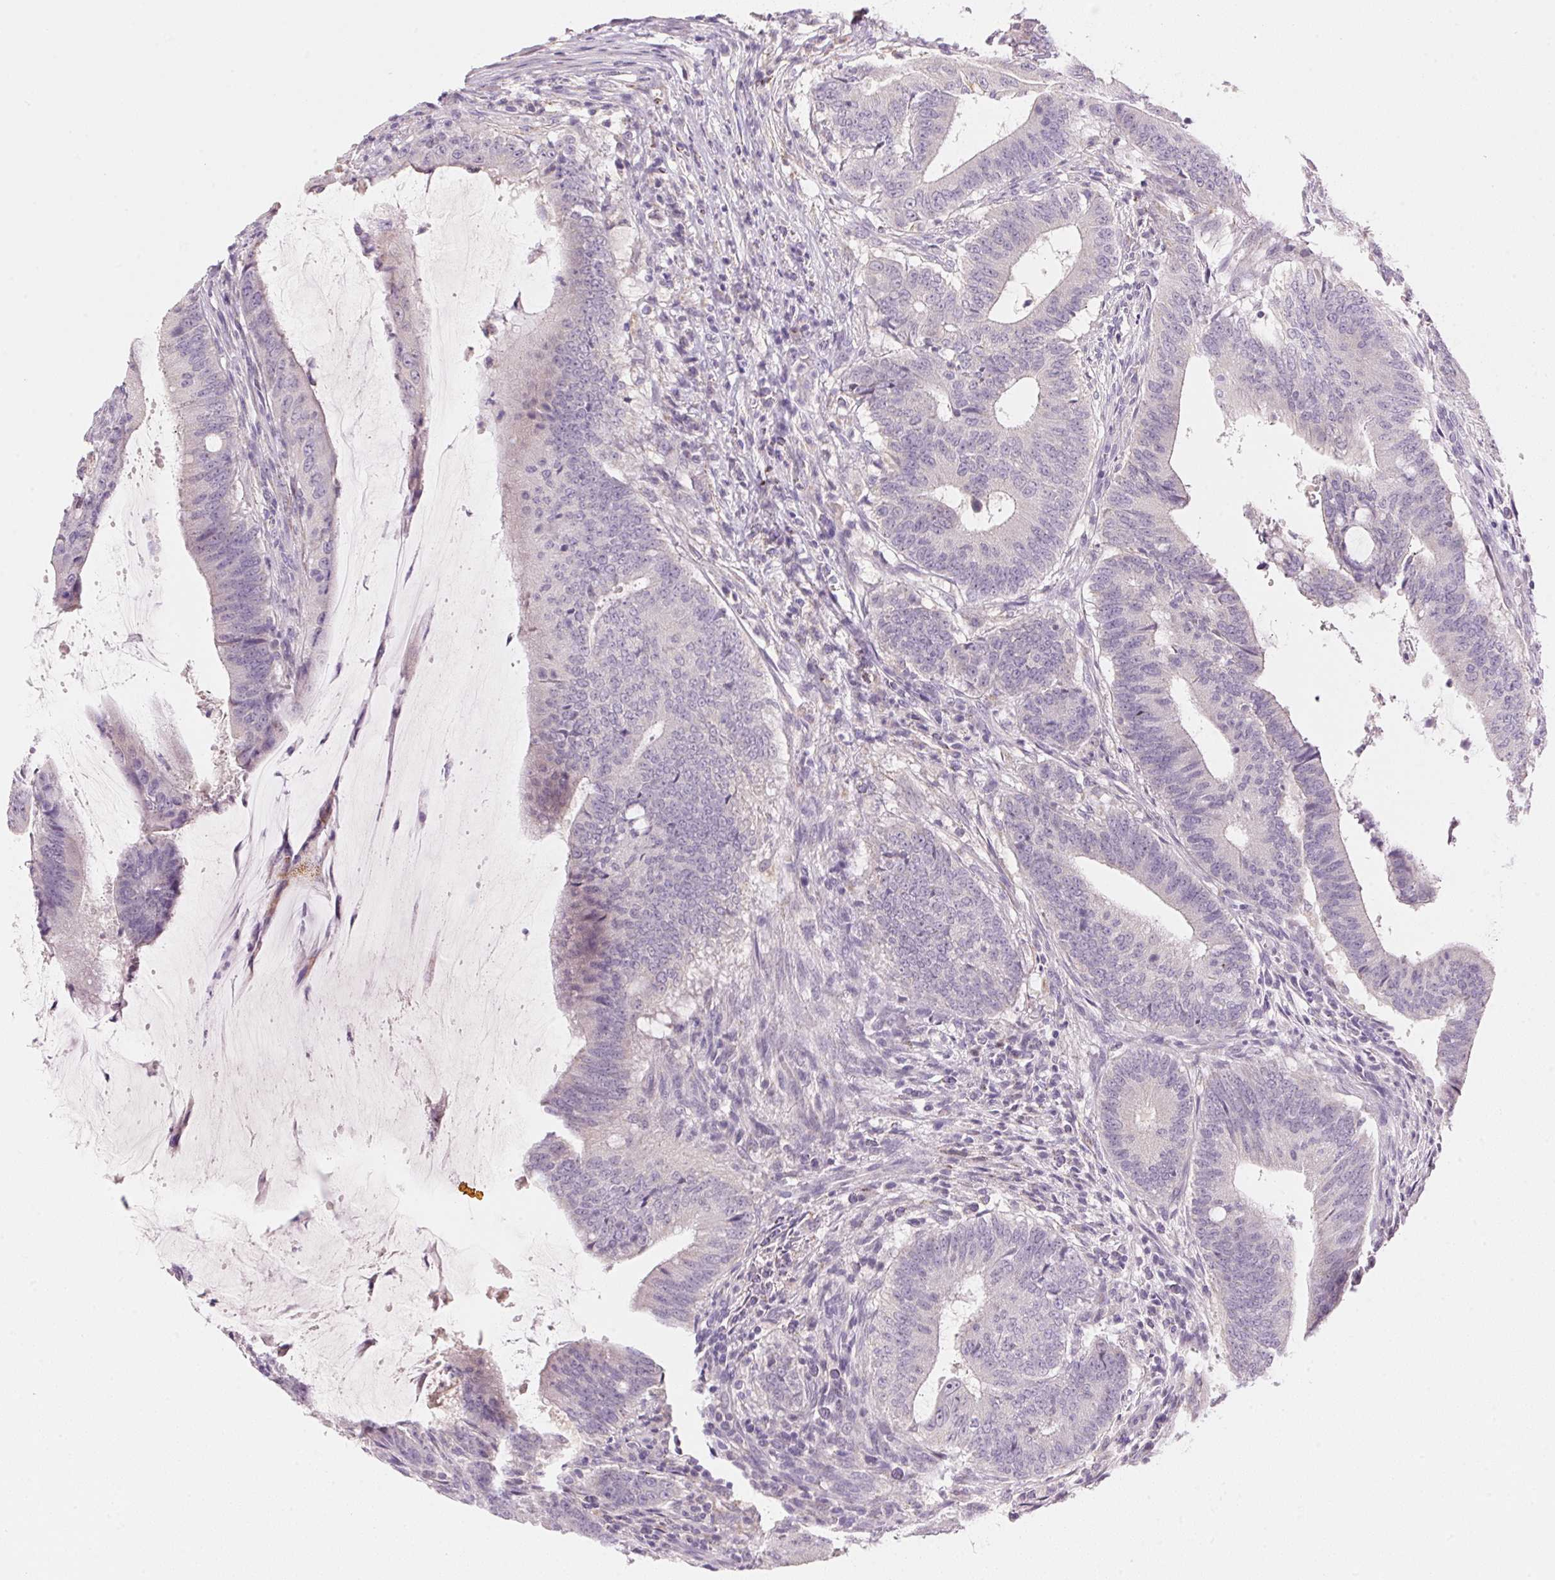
{"staining": {"intensity": "negative", "quantity": "none", "location": "none"}, "tissue": "colorectal cancer", "cell_type": "Tumor cells", "image_type": "cancer", "snomed": [{"axis": "morphology", "description": "Adenocarcinoma, NOS"}, {"axis": "topography", "description": "Colon"}], "caption": "A photomicrograph of human colorectal cancer (adenocarcinoma) is negative for staining in tumor cells.", "gene": "CYP11B1", "patient": {"sex": "female", "age": 43}}